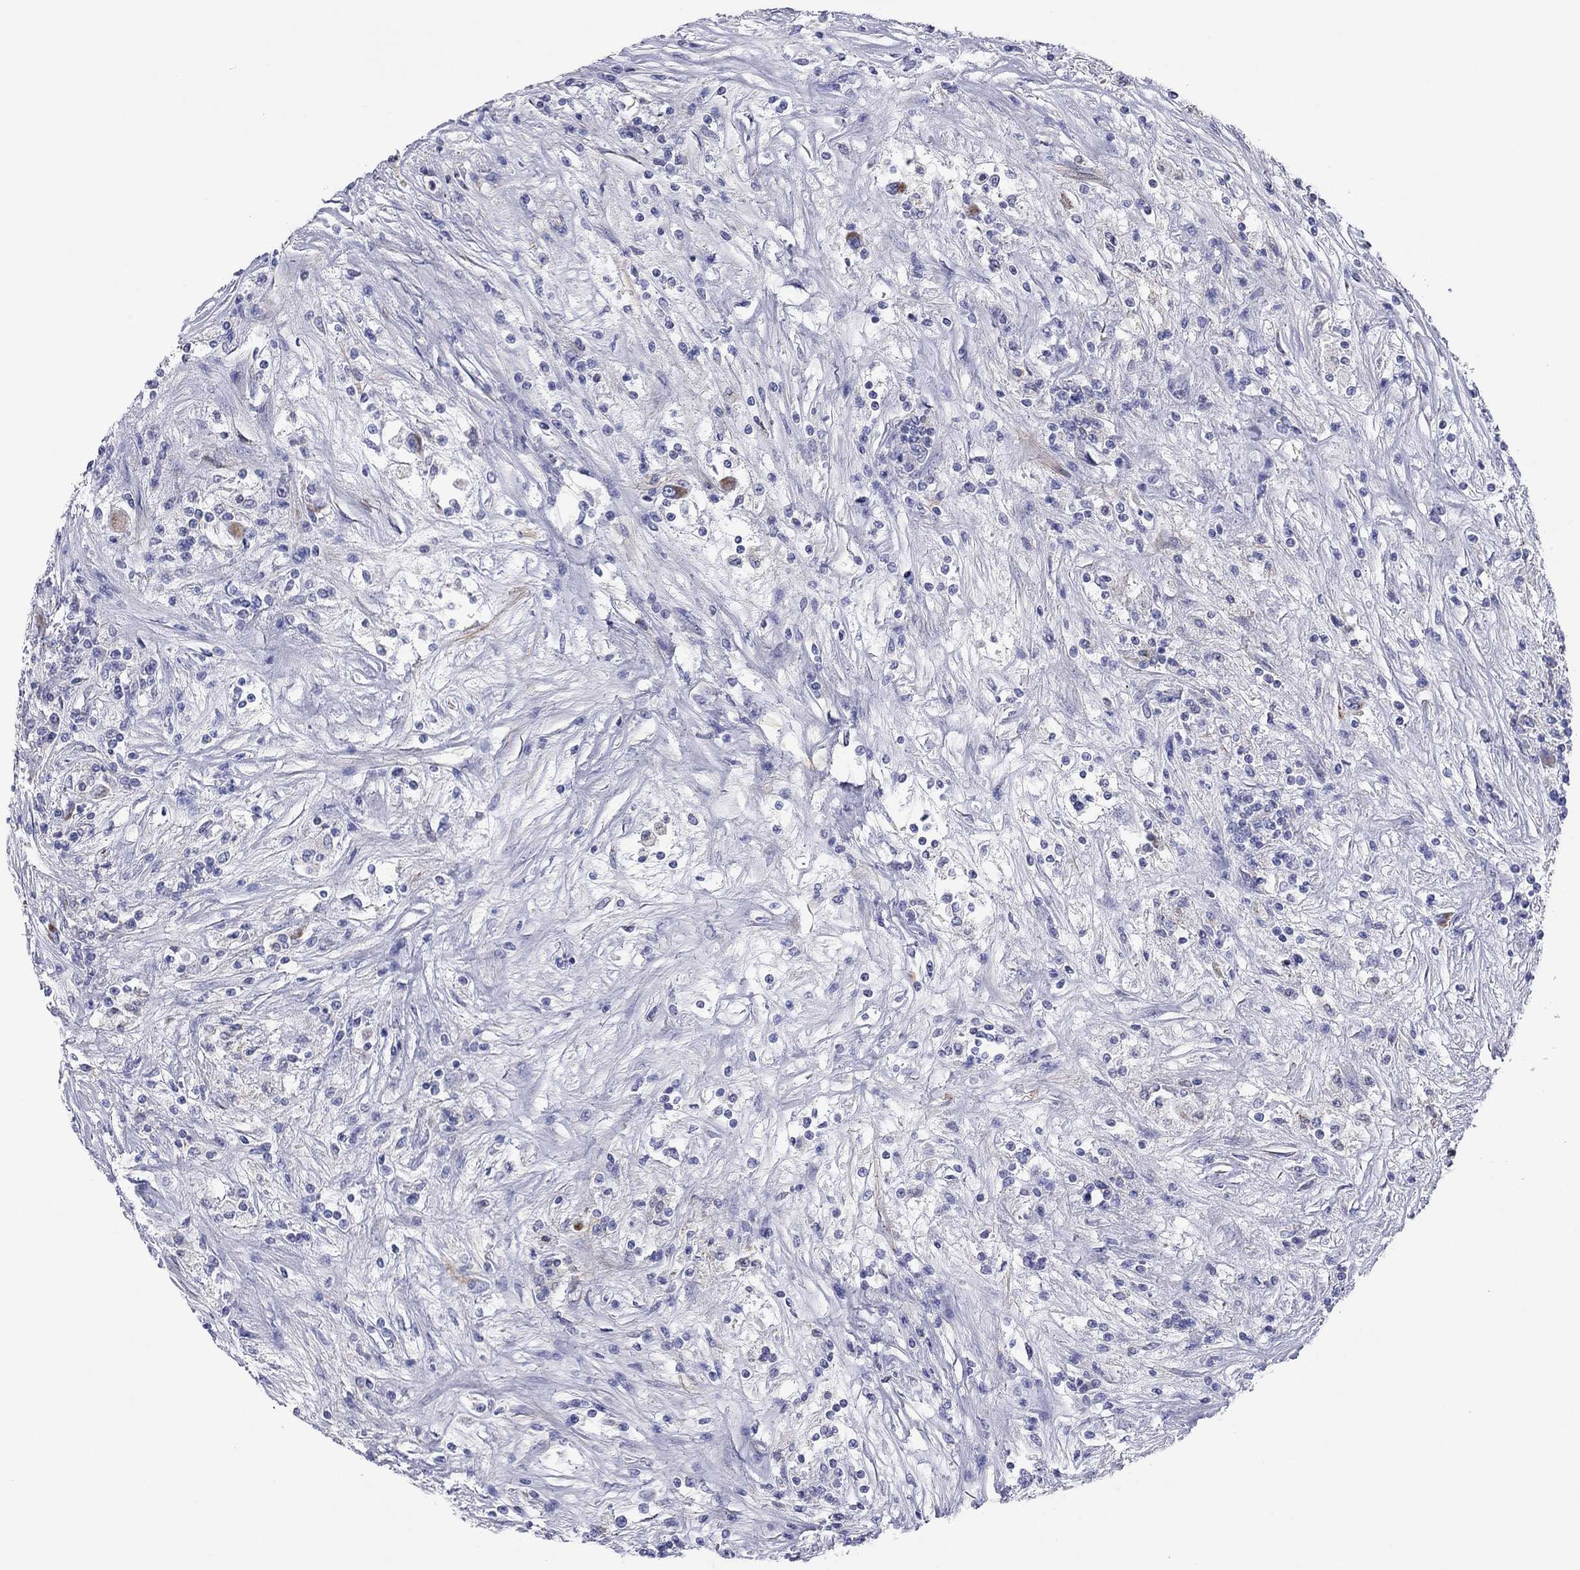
{"staining": {"intensity": "moderate", "quantity": "<25%", "location": "cytoplasmic/membranous"}, "tissue": "renal cancer", "cell_type": "Tumor cells", "image_type": "cancer", "snomed": [{"axis": "morphology", "description": "Adenocarcinoma, NOS"}, {"axis": "topography", "description": "Kidney"}], "caption": "DAB (3,3'-diaminobenzidine) immunohistochemical staining of human renal cancer (adenocarcinoma) shows moderate cytoplasmic/membranous protein positivity in approximately <25% of tumor cells. (IHC, brightfield microscopy, high magnification).", "gene": "MGST3", "patient": {"sex": "female", "age": 67}}